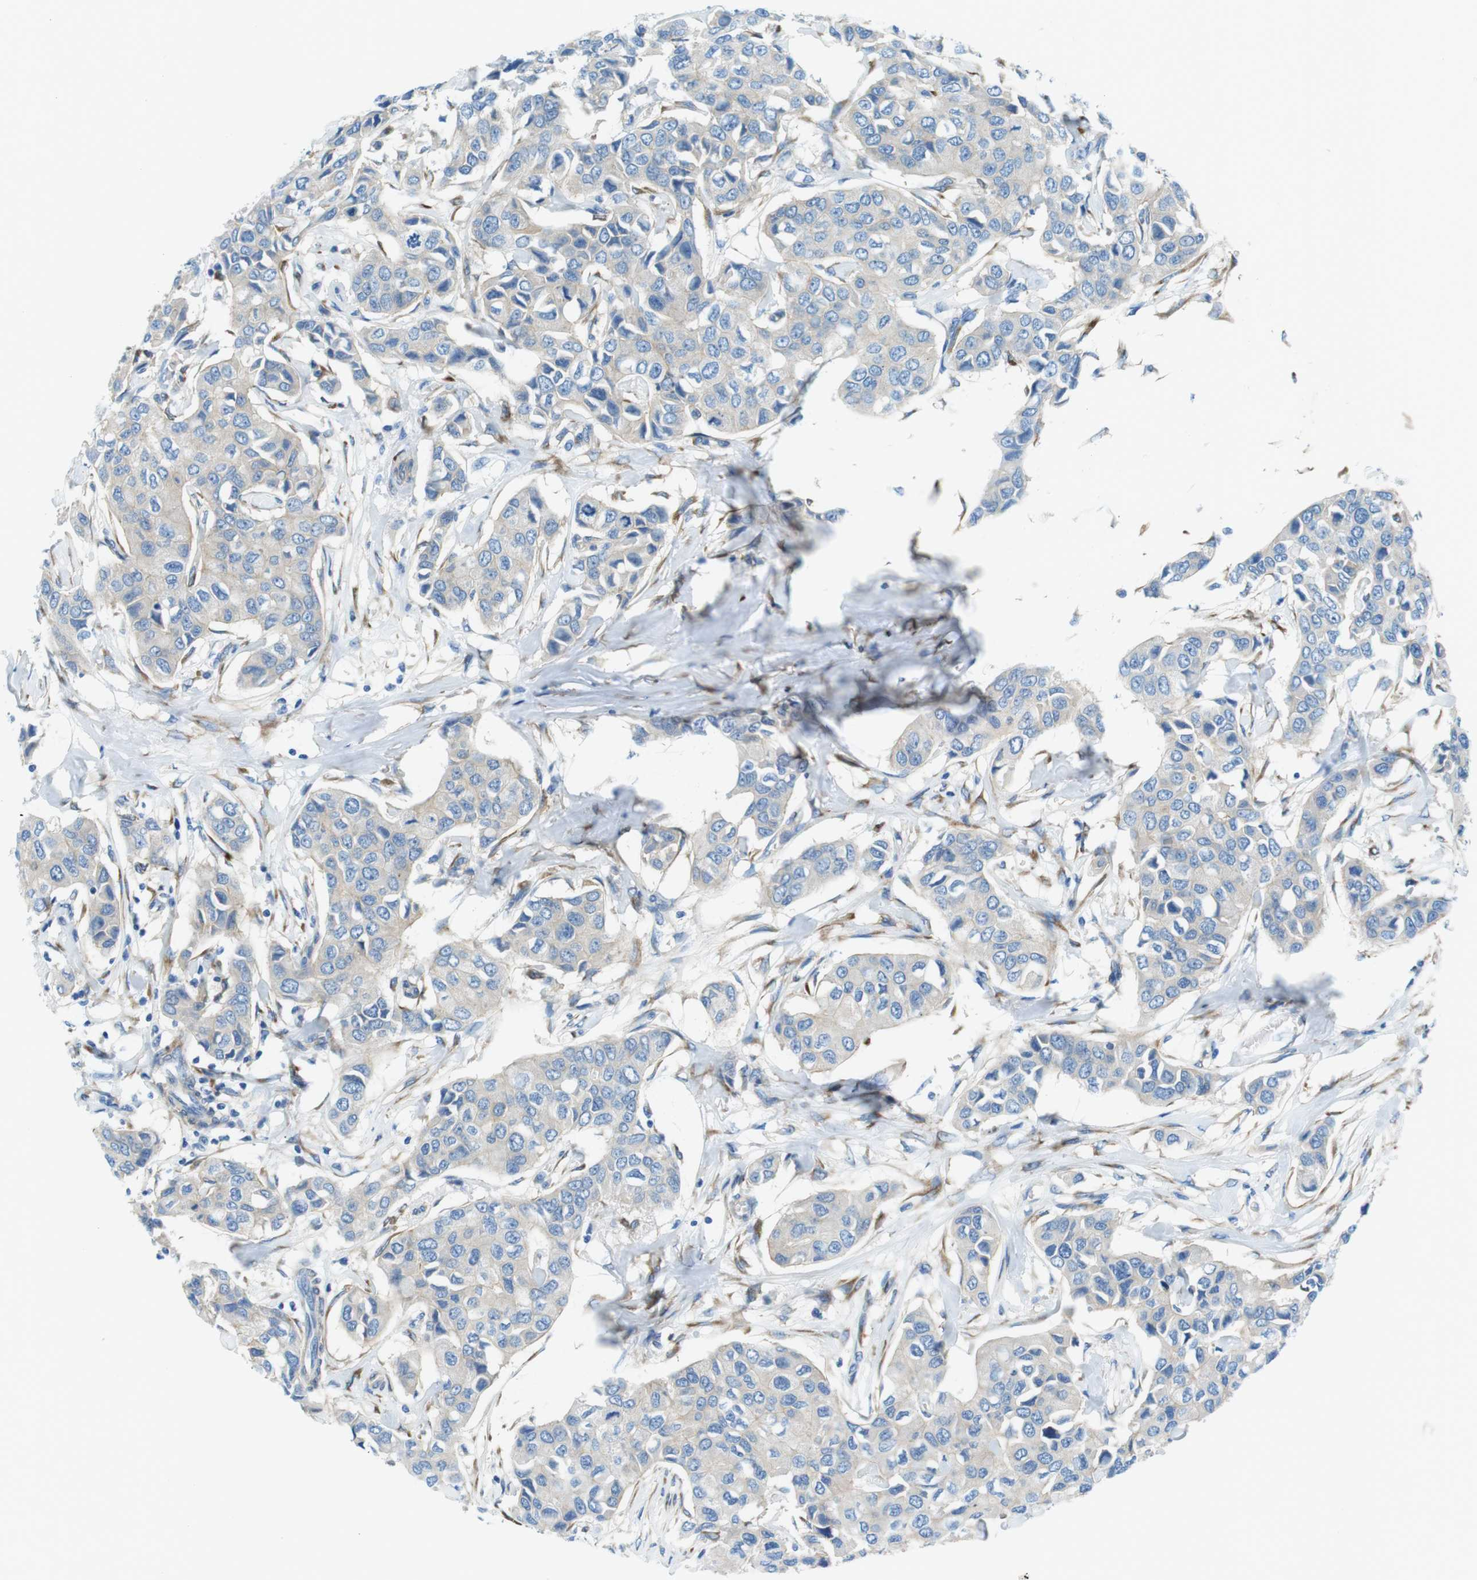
{"staining": {"intensity": "weak", "quantity": "25%-75%", "location": "cytoplasmic/membranous"}, "tissue": "breast cancer", "cell_type": "Tumor cells", "image_type": "cancer", "snomed": [{"axis": "morphology", "description": "Duct carcinoma"}, {"axis": "topography", "description": "Breast"}], "caption": "This micrograph demonstrates IHC staining of breast cancer (infiltrating ductal carcinoma), with low weak cytoplasmic/membranous expression in approximately 25%-75% of tumor cells.", "gene": "EMP2", "patient": {"sex": "female", "age": 80}}